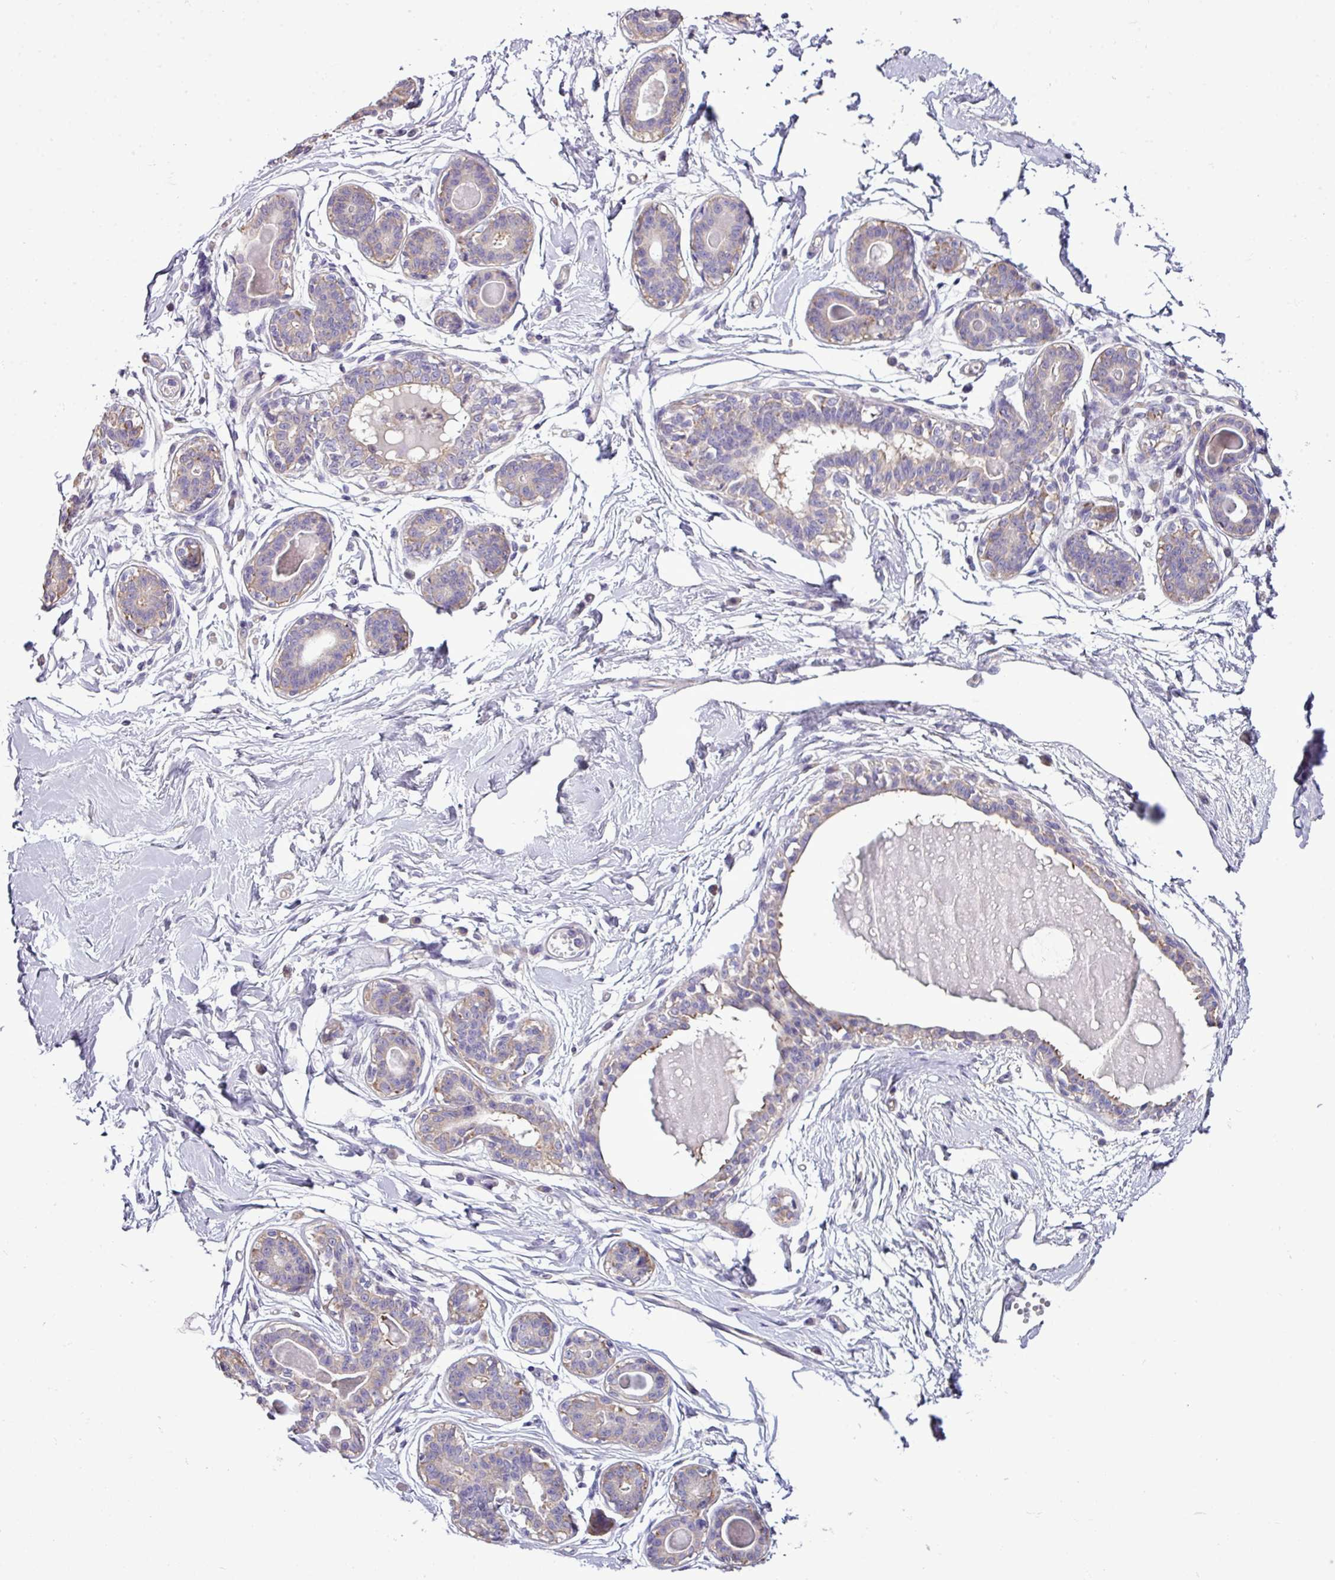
{"staining": {"intensity": "negative", "quantity": "none", "location": "none"}, "tissue": "breast", "cell_type": "Adipocytes", "image_type": "normal", "snomed": [{"axis": "morphology", "description": "Normal tissue, NOS"}, {"axis": "topography", "description": "Breast"}], "caption": "Immunohistochemistry (IHC) of benign human breast exhibits no positivity in adipocytes. (Immunohistochemistry (IHC), brightfield microscopy, high magnification).", "gene": "AGAP4", "patient": {"sex": "female", "age": 45}}